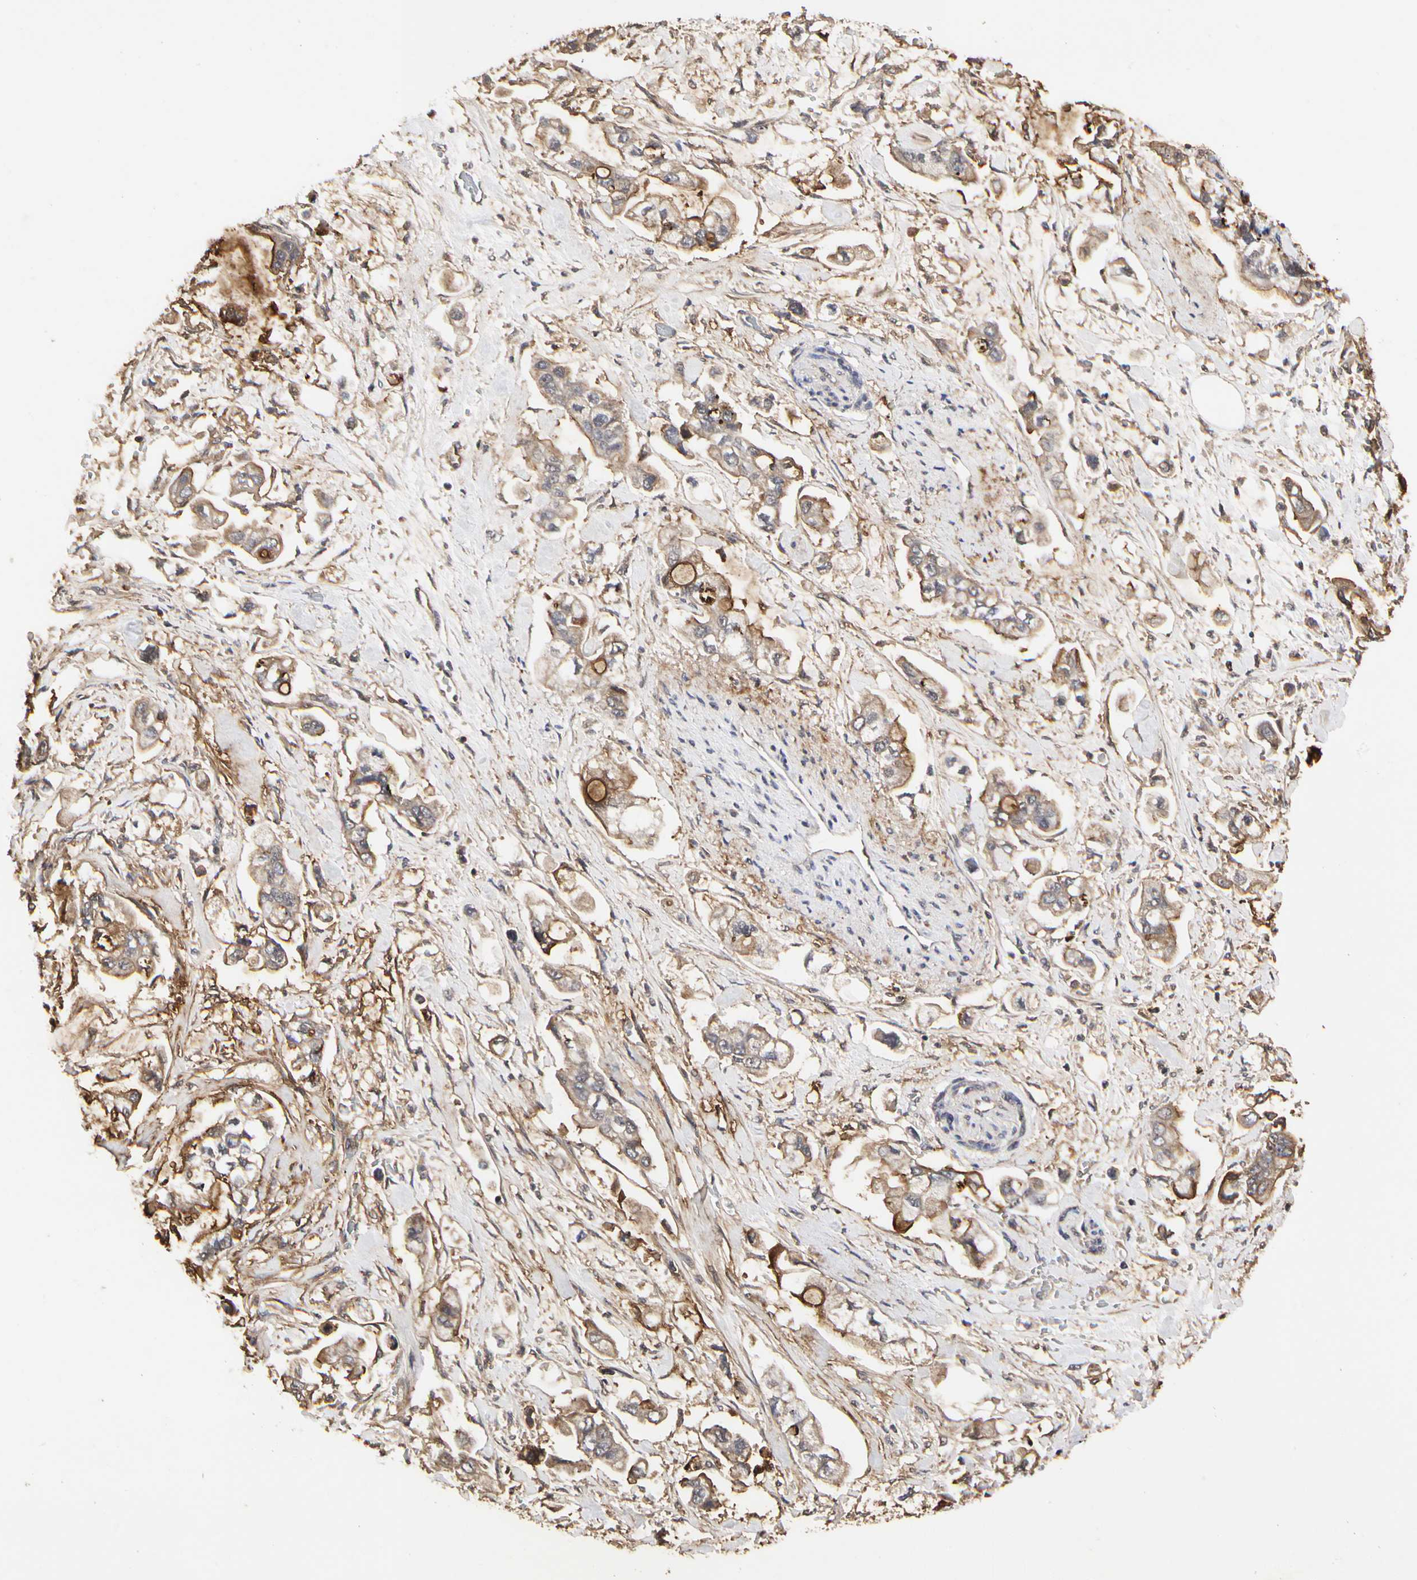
{"staining": {"intensity": "moderate", "quantity": ">75%", "location": "cytoplasmic/membranous"}, "tissue": "stomach cancer", "cell_type": "Tumor cells", "image_type": "cancer", "snomed": [{"axis": "morphology", "description": "Adenocarcinoma, NOS"}, {"axis": "topography", "description": "Stomach"}], "caption": "About >75% of tumor cells in human adenocarcinoma (stomach) exhibit moderate cytoplasmic/membranous protein staining as visualized by brown immunohistochemical staining.", "gene": "TAOK1", "patient": {"sex": "male", "age": 62}}